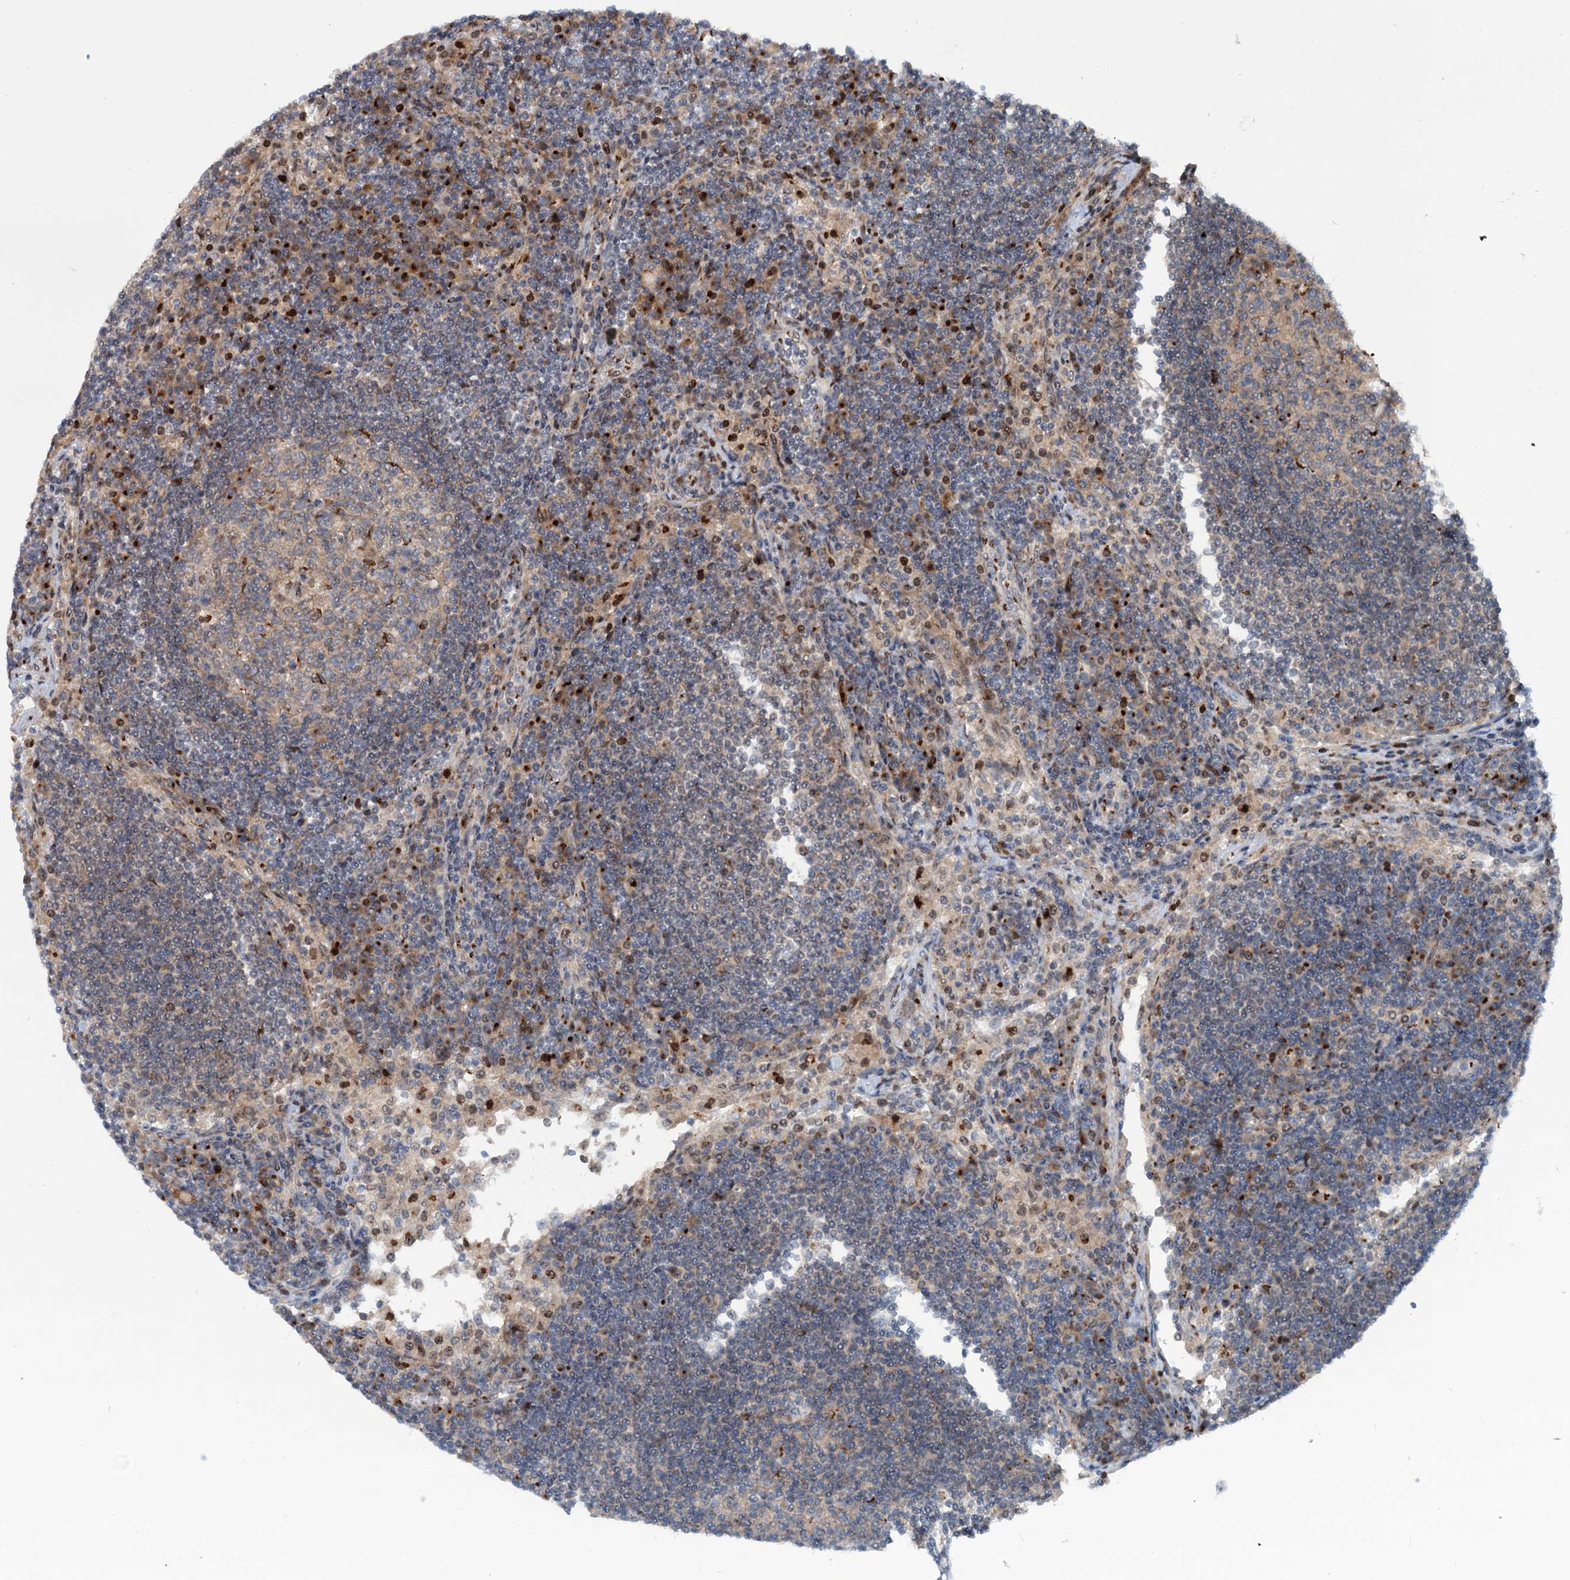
{"staining": {"intensity": "moderate", "quantity": "25%-75%", "location": "cytoplasmic/membranous"}, "tissue": "lymph node", "cell_type": "Germinal center cells", "image_type": "normal", "snomed": [{"axis": "morphology", "description": "Normal tissue, NOS"}, {"axis": "topography", "description": "Lymph node"}], "caption": "Protein staining demonstrates moderate cytoplasmic/membranous positivity in approximately 25%-75% of germinal center cells in unremarkable lymph node. (brown staining indicates protein expression, while blue staining denotes nuclei).", "gene": "ELP4", "patient": {"sex": "female", "age": 53}}